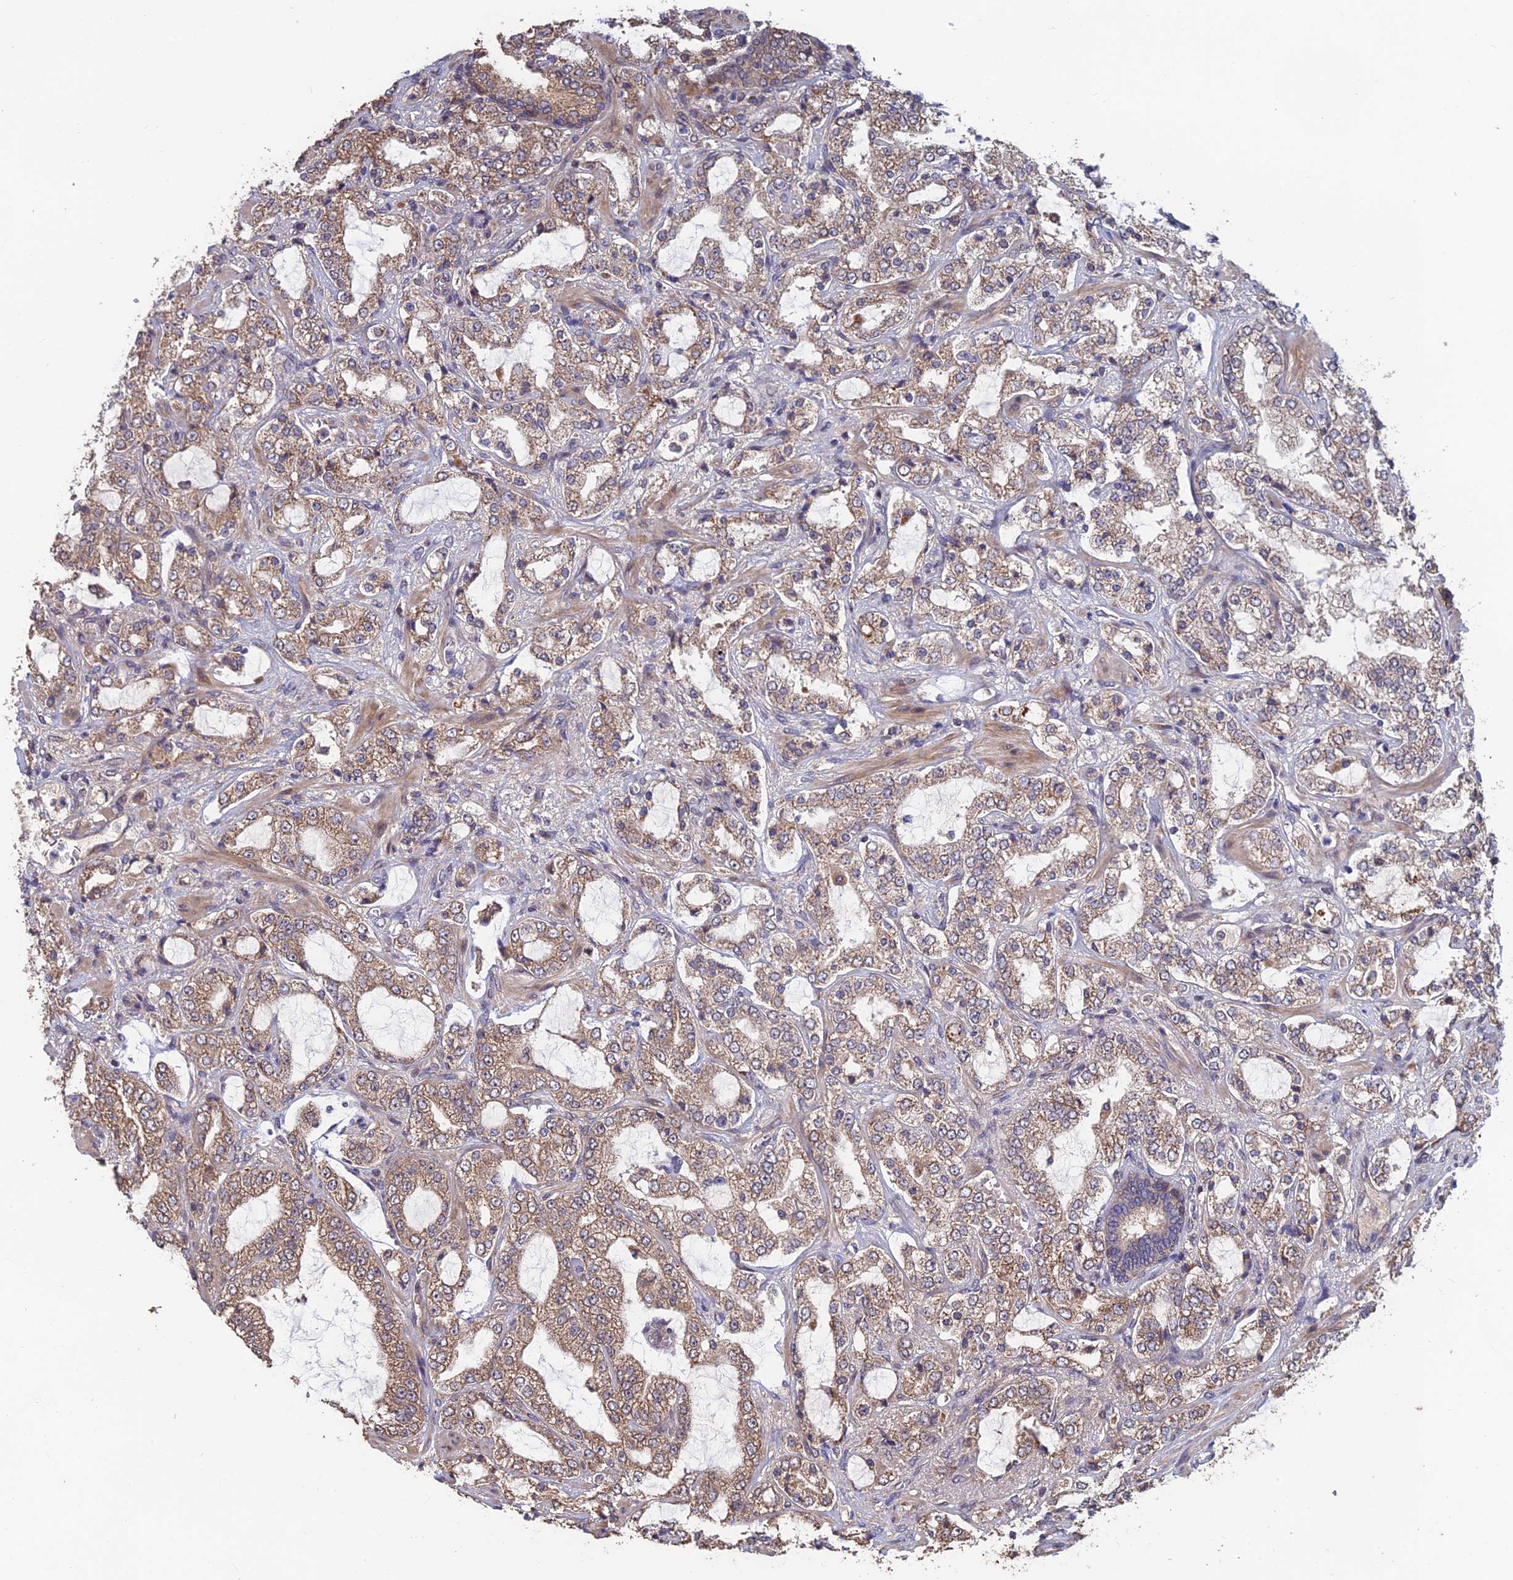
{"staining": {"intensity": "moderate", "quantity": ">75%", "location": "cytoplasmic/membranous"}, "tissue": "prostate cancer", "cell_type": "Tumor cells", "image_type": "cancer", "snomed": [{"axis": "morphology", "description": "Adenocarcinoma, High grade"}, {"axis": "topography", "description": "Prostate"}], "caption": "This micrograph shows immunohistochemistry (IHC) staining of prostate cancer, with medium moderate cytoplasmic/membranous expression in about >75% of tumor cells.", "gene": "SHISA5", "patient": {"sex": "male", "age": 64}}